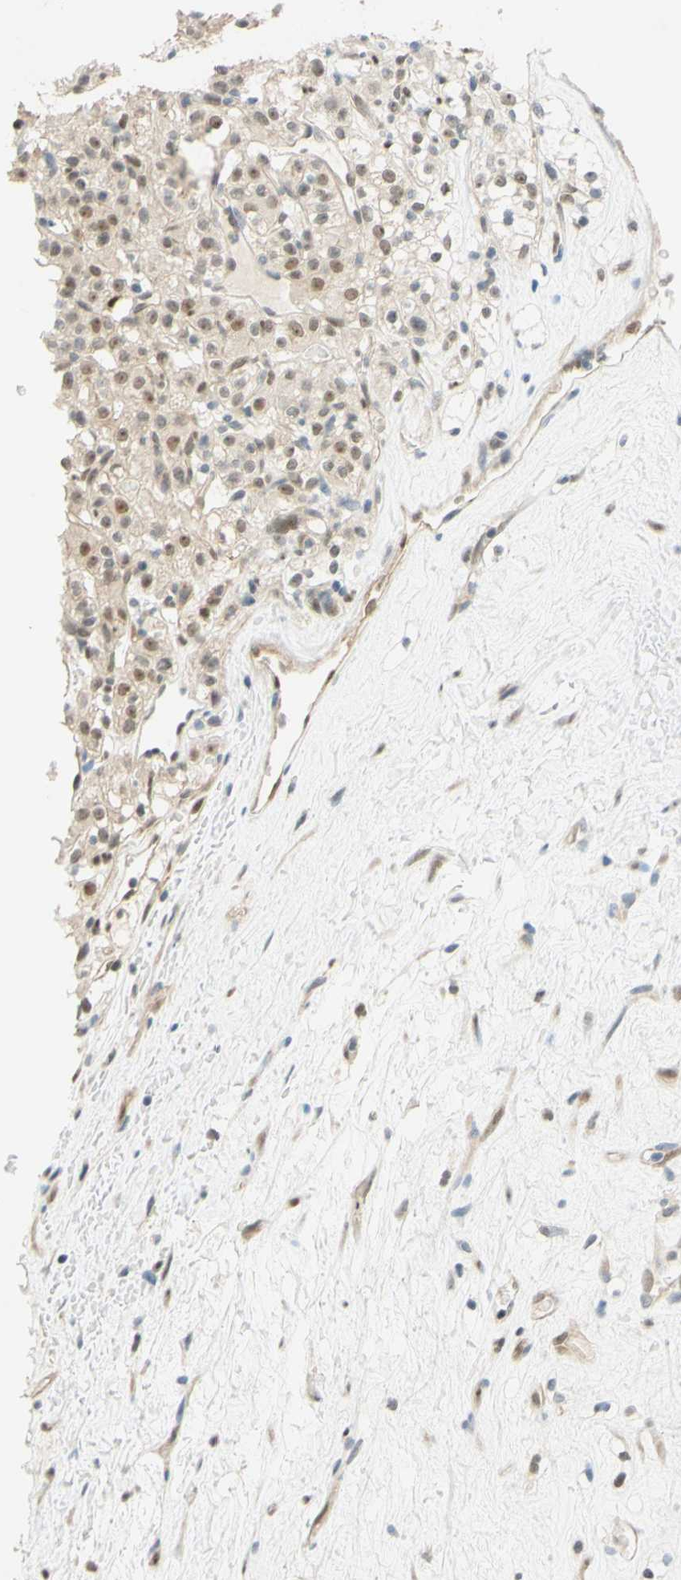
{"staining": {"intensity": "weak", "quantity": "25%-75%", "location": "nuclear"}, "tissue": "renal cancer", "cell_type": "Tumor cells", "image_type": "cancer", "snomed": [{"axis": "morphology", "description": "Normal tissue, NOS"}, {"axis": "morphology", "description": "Adenocarcinoma, NOS"}, {"axis": "topography", "description": "Kidney"}], "caption": "Protein expression analysis of renal adenocarcinoma shows weak nuclear expression in about 25%-75% of tumor cells.", "gene": "POLB", "patient": {"sex": "female", "age": 72}}